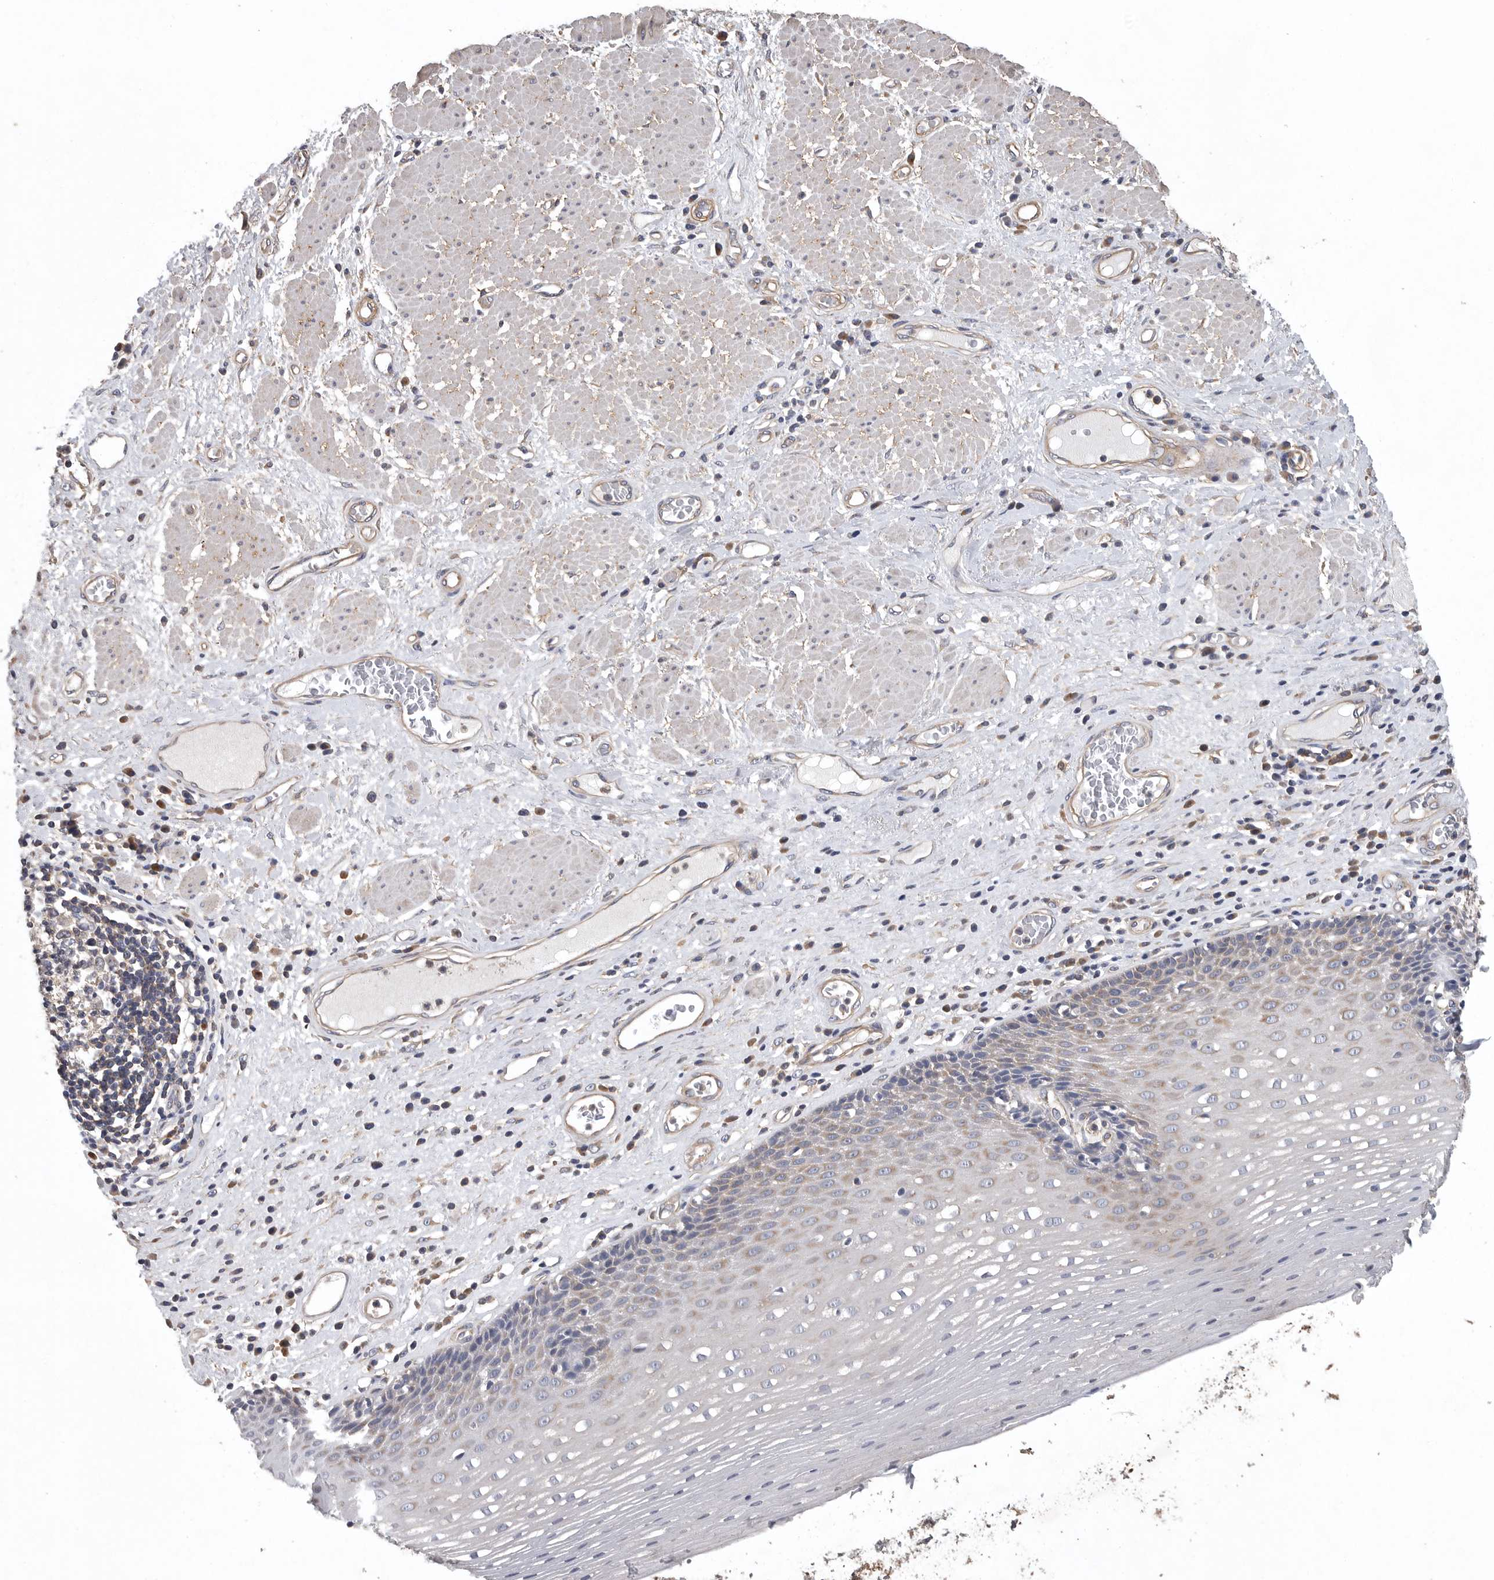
{"staining": {"intensity": "weak", "quantity": "25%-75%", "location": "cytoplasmic/membranous"}, "tissue": "esophagus", "cell_type": "Squamous epithelial cells", "image_type": "normal", "snomed": [{"axis": "morphology", "description": "Normal tissue, NOS"}, {"axis": "morphology", "description": "Adenocarcinoma, NOS"}, {"axis": "topography", "description": "Esophagus"}], "caption": "Squamous epithelial cells show low levels of weak cytoplasmic/membranous expression in approximately 25%-75% of cells in unremarkable esophagus. Immunohistochemistry stains the protein in brown and the nuclei are stained blue.", "gene": "OXR1", "patient": {"sex": "male", "age": 62}}